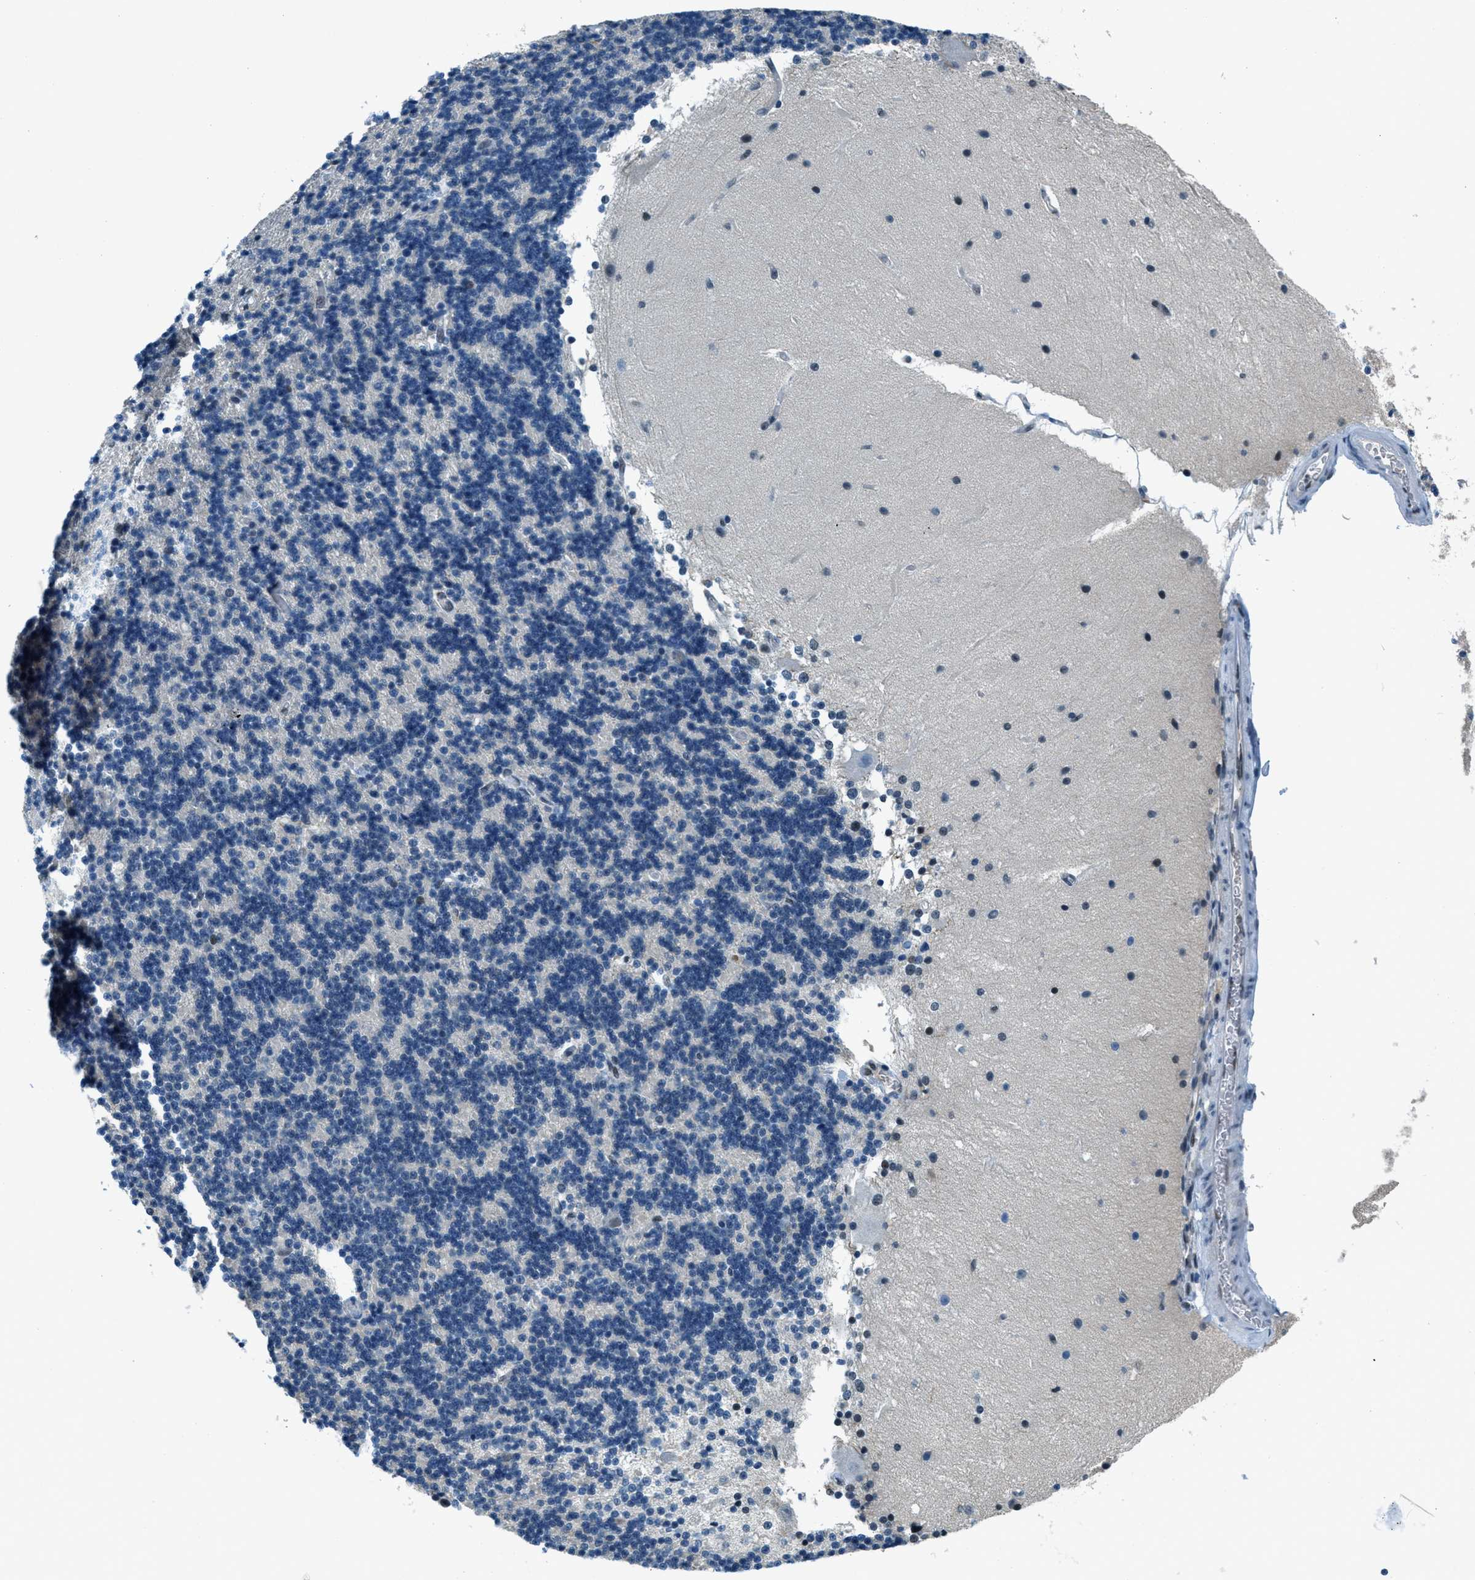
{"staining": {"intensity": "negative", "quantity": "none", "location": "none"}, "tissue": "cerebellum", "cell_type": "Cells in granular layer", "image_type": "normal", "snomed": [{"axis": "morphology", "description": "Normal tissue, NOS"}, {"axis": "topography", "description": "Cerebellum"}], "caption": "Immunohistochemical staining of benign cerebellum demonstrates no significant positivity in cells in granular layer.", "gene": "OGFR", "patient": {"sex": "female", "age": 54}}